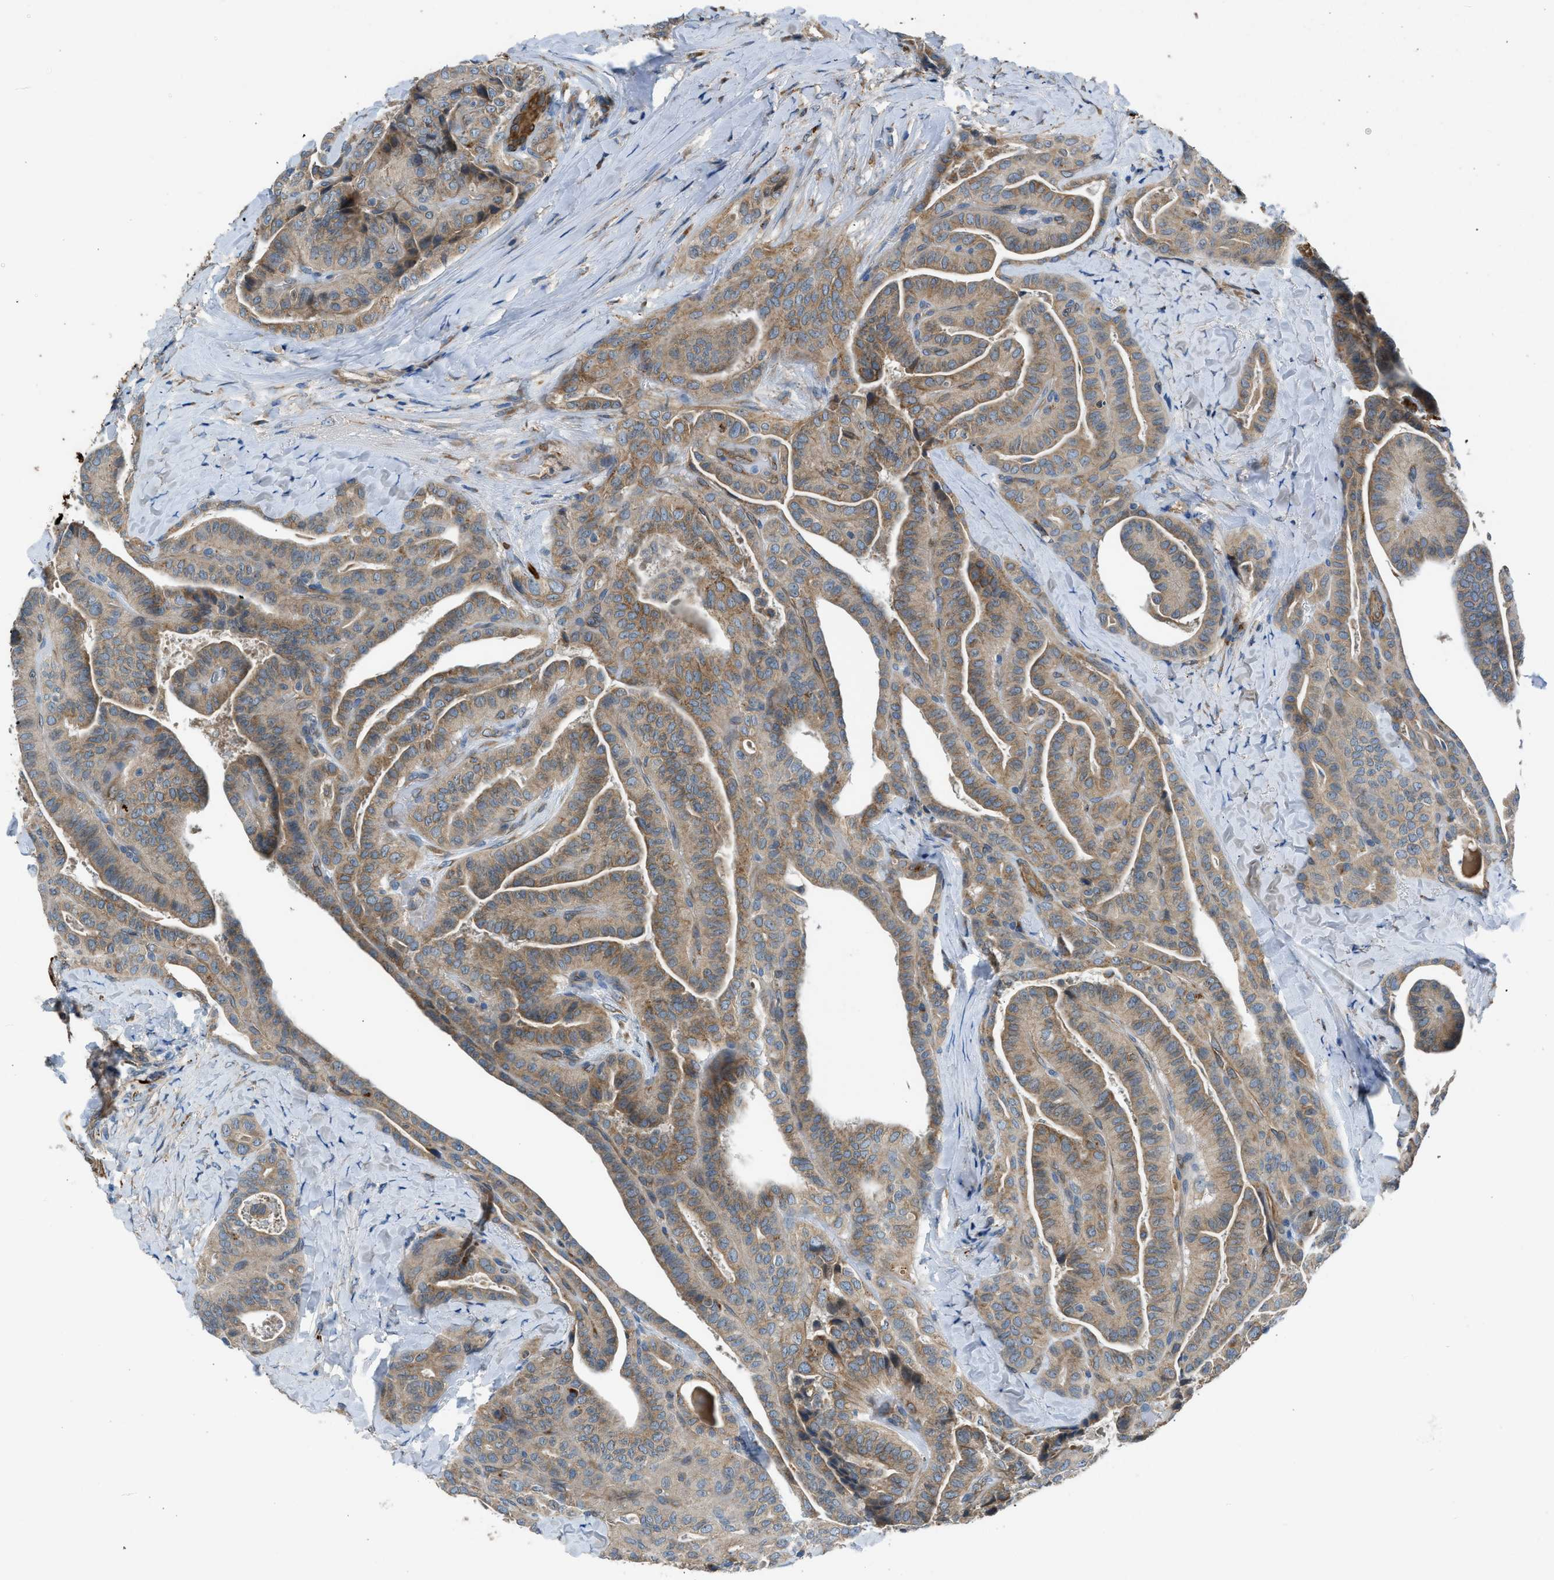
{"staining": {"intensity": "weak", "quantity": ">75%", "location": "cytoplasmic/membranous"}, "tissue": "thyroid cancer", "cell_type": "Tumor cells", "image_type": "cancer", "snomed": [{"axis": "morphology", "description": "Papillary adenocarcinoma, NOS"}, {"axis": "topography", "description": "Thyroid gland"}], "caption": "This histopathology image shows immunohistochemistry staining of papillary adenocarcinoma (thyroid), with low weak cytoplasmic/membranous staining in about >75% of tumor cells.", "gene": "LMBR1", "patient": {"sex": "male", "age": 77}}